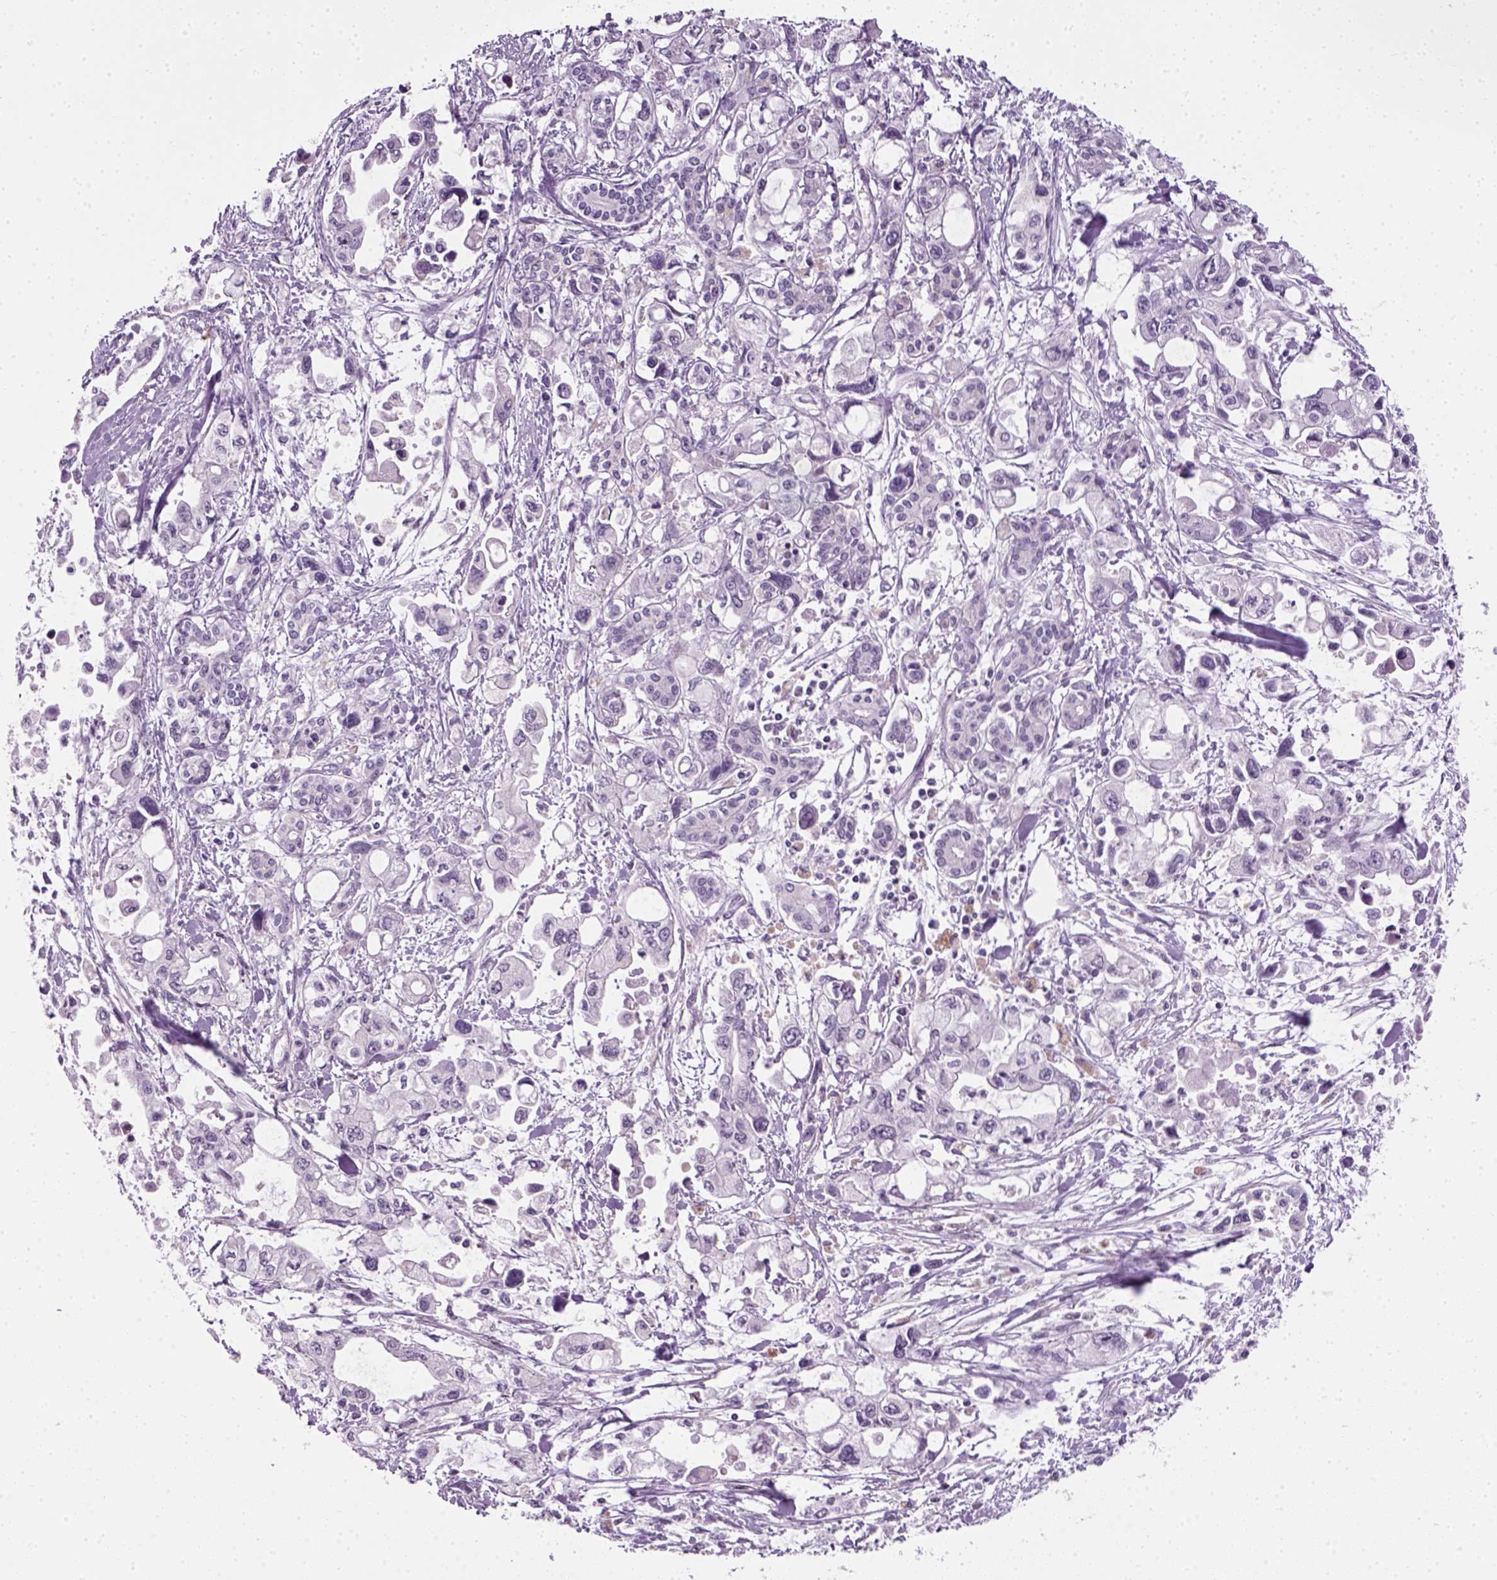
{"staining": {"intensity": "negative", "quantity": "none", "location": "none"}, "tissue": "pancreatic cancer", "cell_type": "Tumor cells", "image_type": "cancer", "snomed": [{"axis": "morphology", "description": "Adenocarcinoma, NOS"}, {"axis": "topography", "description": "Pancreas"}], "caption": "Pancreatic cancer (adenocarcinoma) stained for a protein using immunohistochemistry displays no expression tumor cells.", "gene": "ELOVL3", "patient": {"sex": "female", "age": 61}}